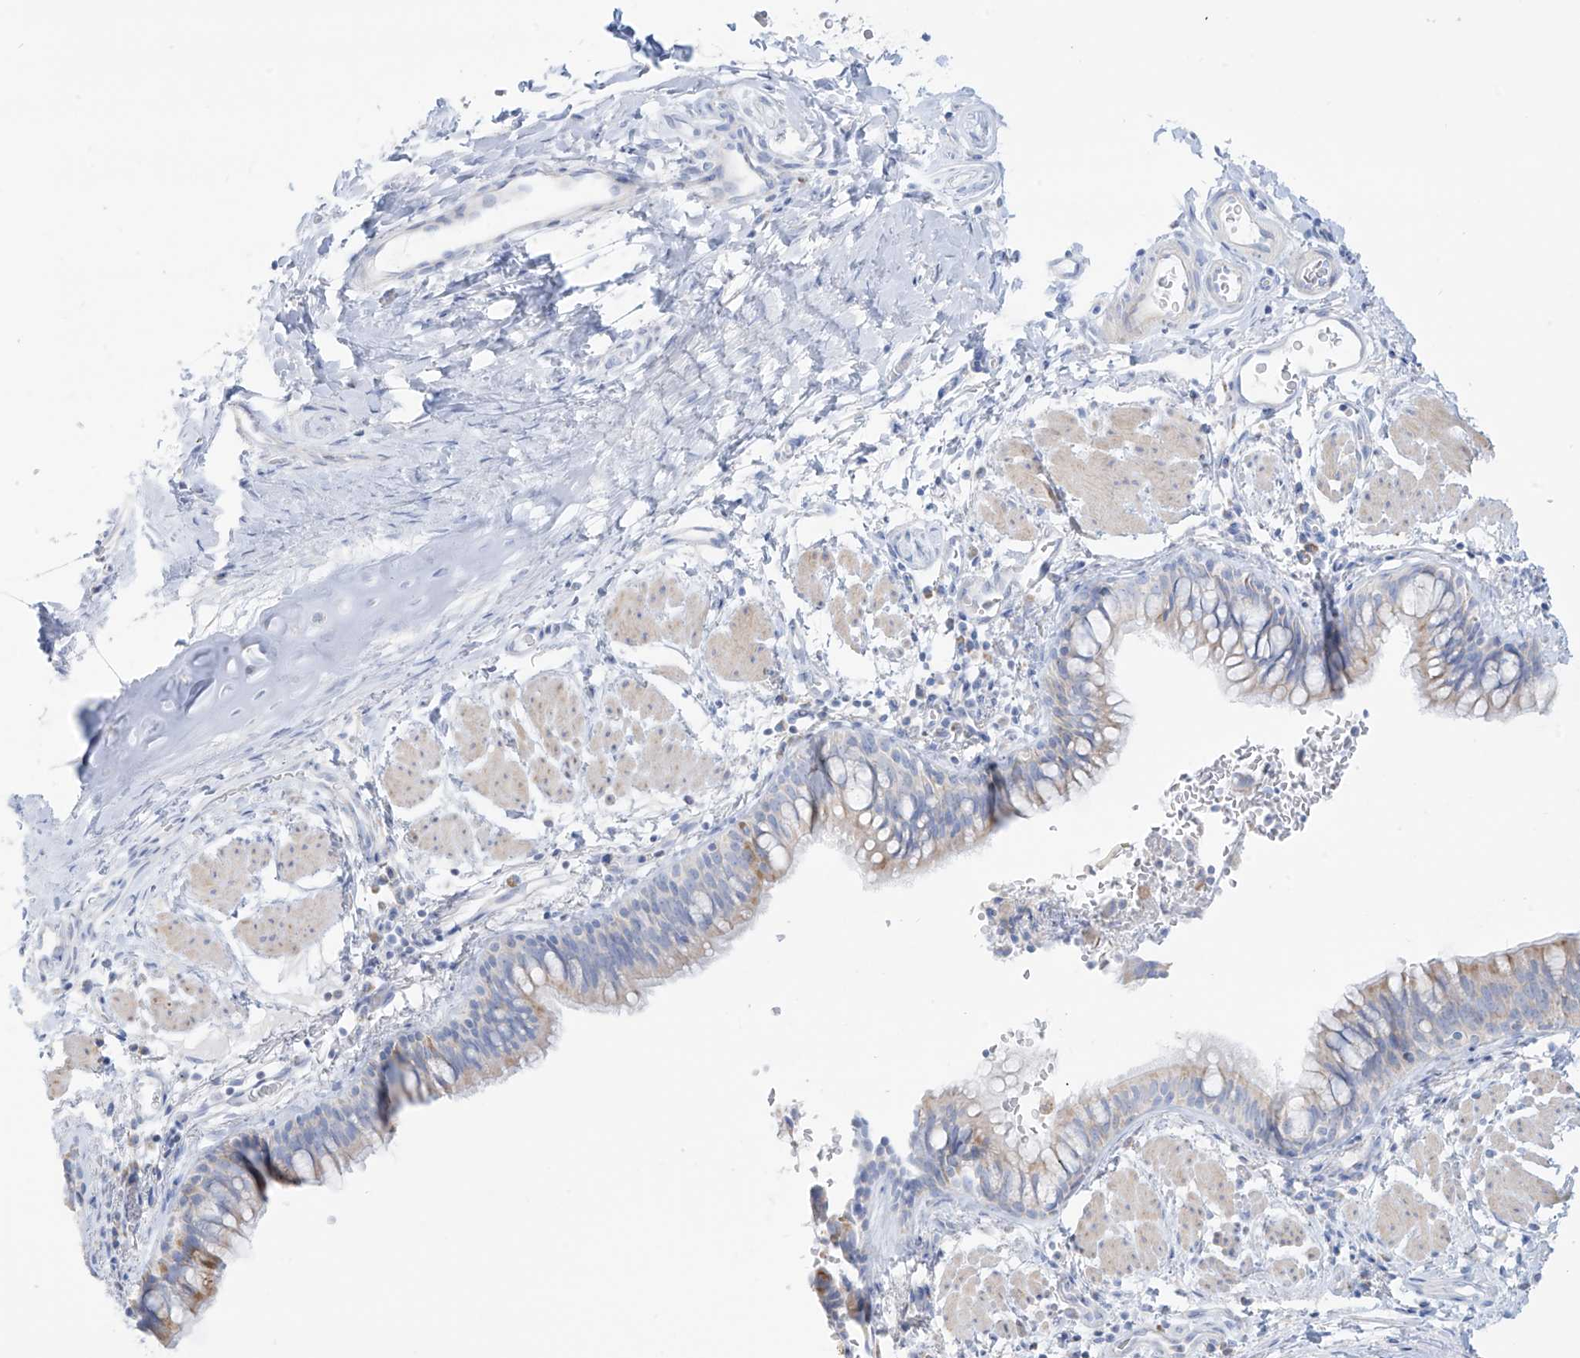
{"staining": {"intensity": "weak", "quantity": "<25%", "location": "cytoplasmic/membranous"}, "tissue": "bronchus", "cell_type": "Respiratory epithelial cells", "image_type": "normal", "snomed": [{"axis": "morphology", "description": "Normal tissue, NOS"}, {"axis": "topography", "description": "Cartilage tissue"}, {"axis": "topography", "description": "Bronchus"}], "caption": "DAB (3,3'-diaminobenzidine) immunohistochemical staining of normal human bronchus shows no significant expression in respiratory epithelial cells.", "gene": "SLC26A3", "patient": {"sex": "female", "age": 36}}